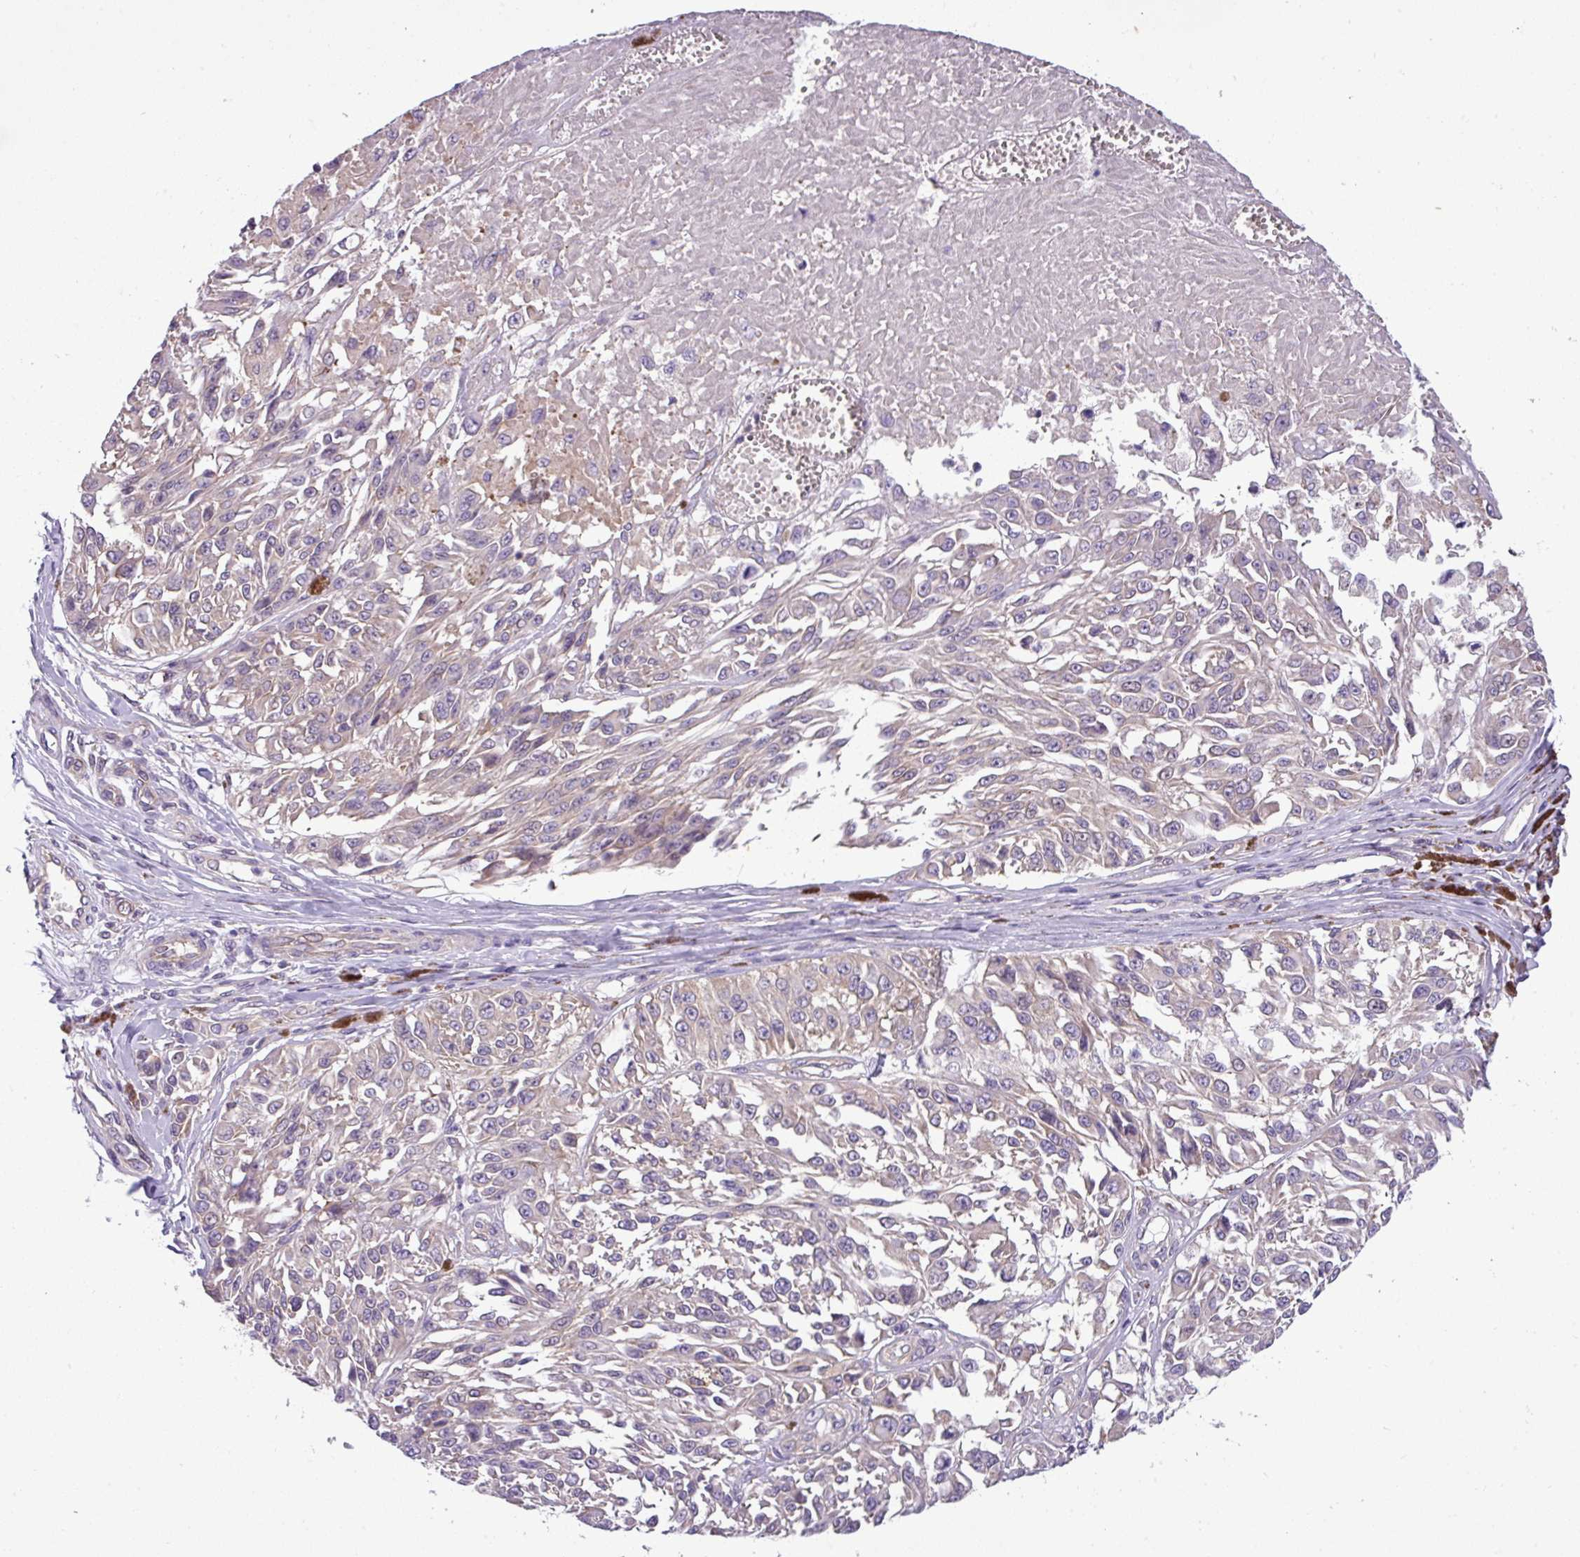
{"staining": {"intensity": "negative", "quantity": "none", "location": "none"}, "tissue": "melanoma", "cell_type": "Tumor cells", "image_type": "cancer", "snomed": [{"axis": "morphology", "description": "Malignant melanoma, NOS"}, {"axis": "topography", "description": "Skin"}], "caption": "High power microscopy photomicrograph of an immunohistochemistry (IHC) histopathology image of melanoma, revealing no significant expression in tumor cells. (DAB (3,3'-diaminobenzidine) IHC with hematoxylin counter stain).", "gene": "SLC23A2", "patient": {"sex": "male", "age": 94}}